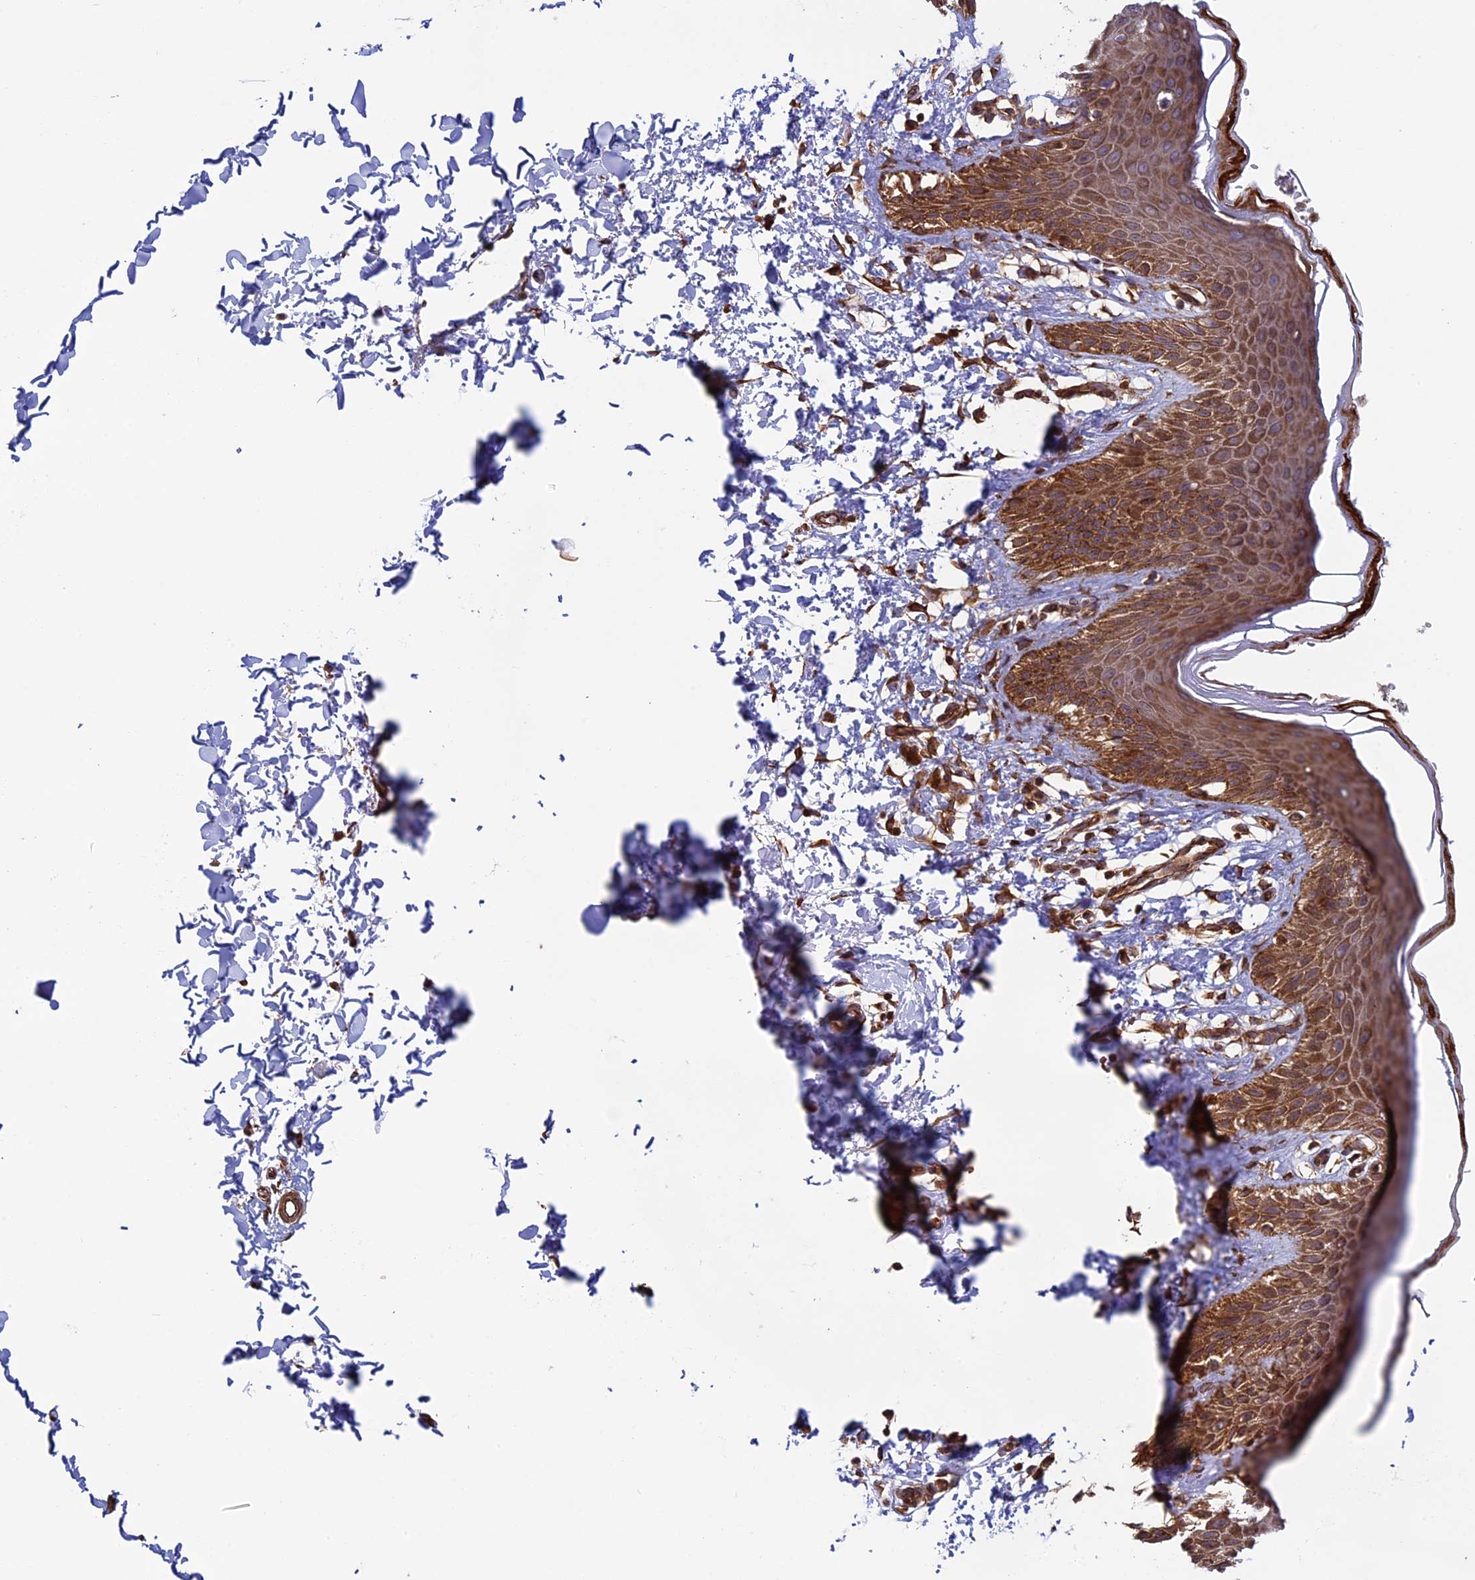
{"staining": {"intensity": "moderate", "quantity": ">75%", "location": "cytoplasmic/membranous"}, "tissue": "skin", "cell_type": "Epidermal cells", "image_type": "normal", "snomed": [{"axis": "morphology", "description": "Normal tissue, NOS"}, {"axis": "topography", "description": "Anal"}], "caption": "Immunohistochemistry photomicrograph of normal skin: skin stained using immunohistochemistry (IHC) displays medium levels of moderate protein expression localized specifically in the cytoplasmic/membranous of epidermal cells, appearing as a cytoplasmic/membranous brown color.", "gene": "CCDC8", "patient": {"sex": "male", "age": 44}}